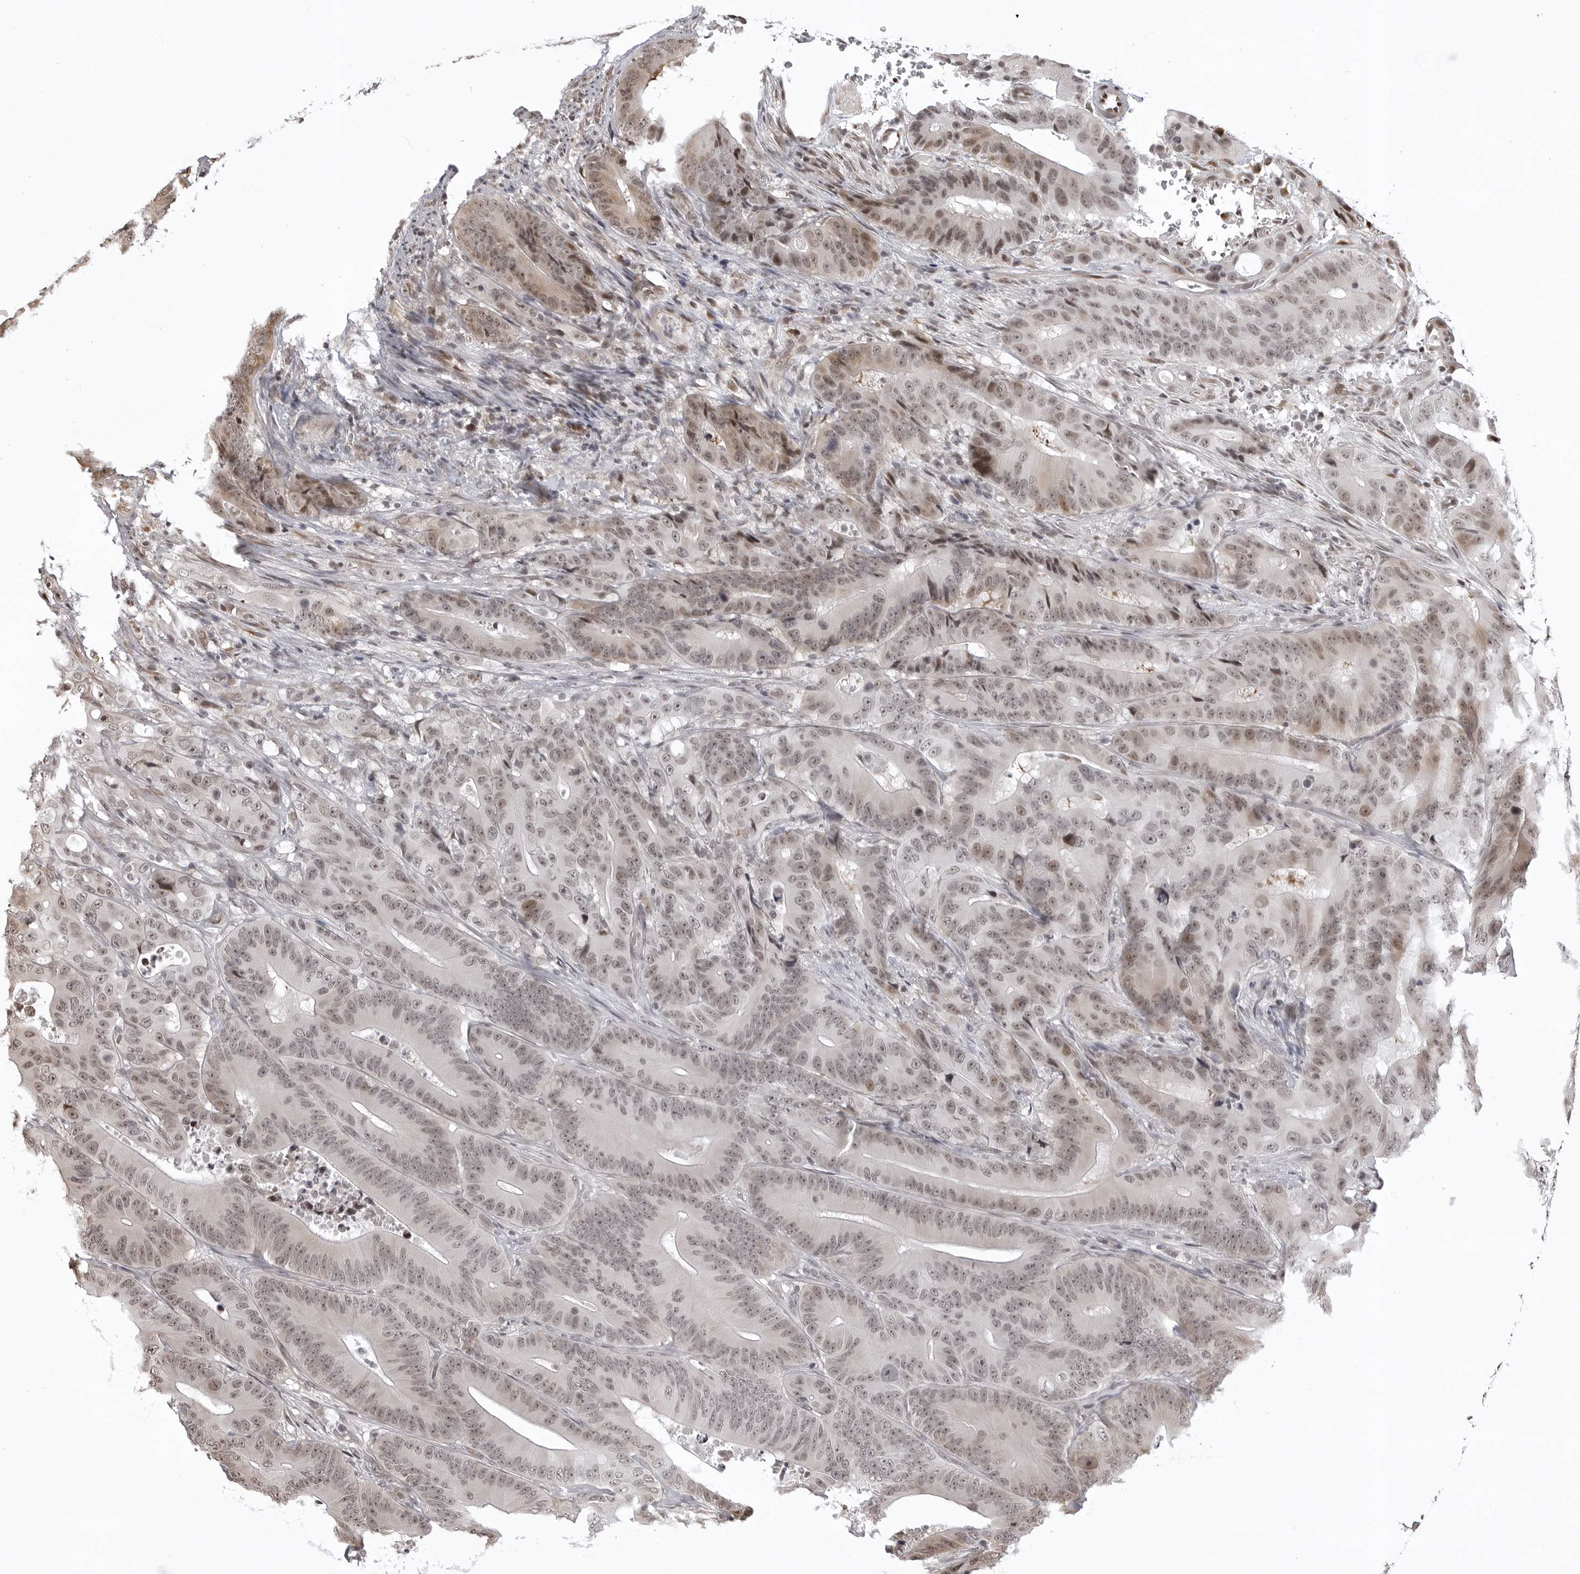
{"staining": {"intensity": "weak", "quantity": "25%-75%", "location": "cytoplasmic/membranous,nuclear"}, "tissue": "colorectal cancer", "cell_type": "Tumor cells", "image_type": "cancer", "snomed": [{"axis": "morphology", "description": "Adenocarcinoma, NOS"}, {"axis": "topography", "description": "Colon"}], "caption": "Colorectal cancer (adenocarcinoma) stained with IHC displays weak cytoplasmic/membranous and nuclear staining in approximately 25%-75% of tumor cells. Immunohistochemistry stains the protein in brown and the nuclei are stained blue.", "gene": "PHF3", "patient": {"sex": "male", "age": 83}}